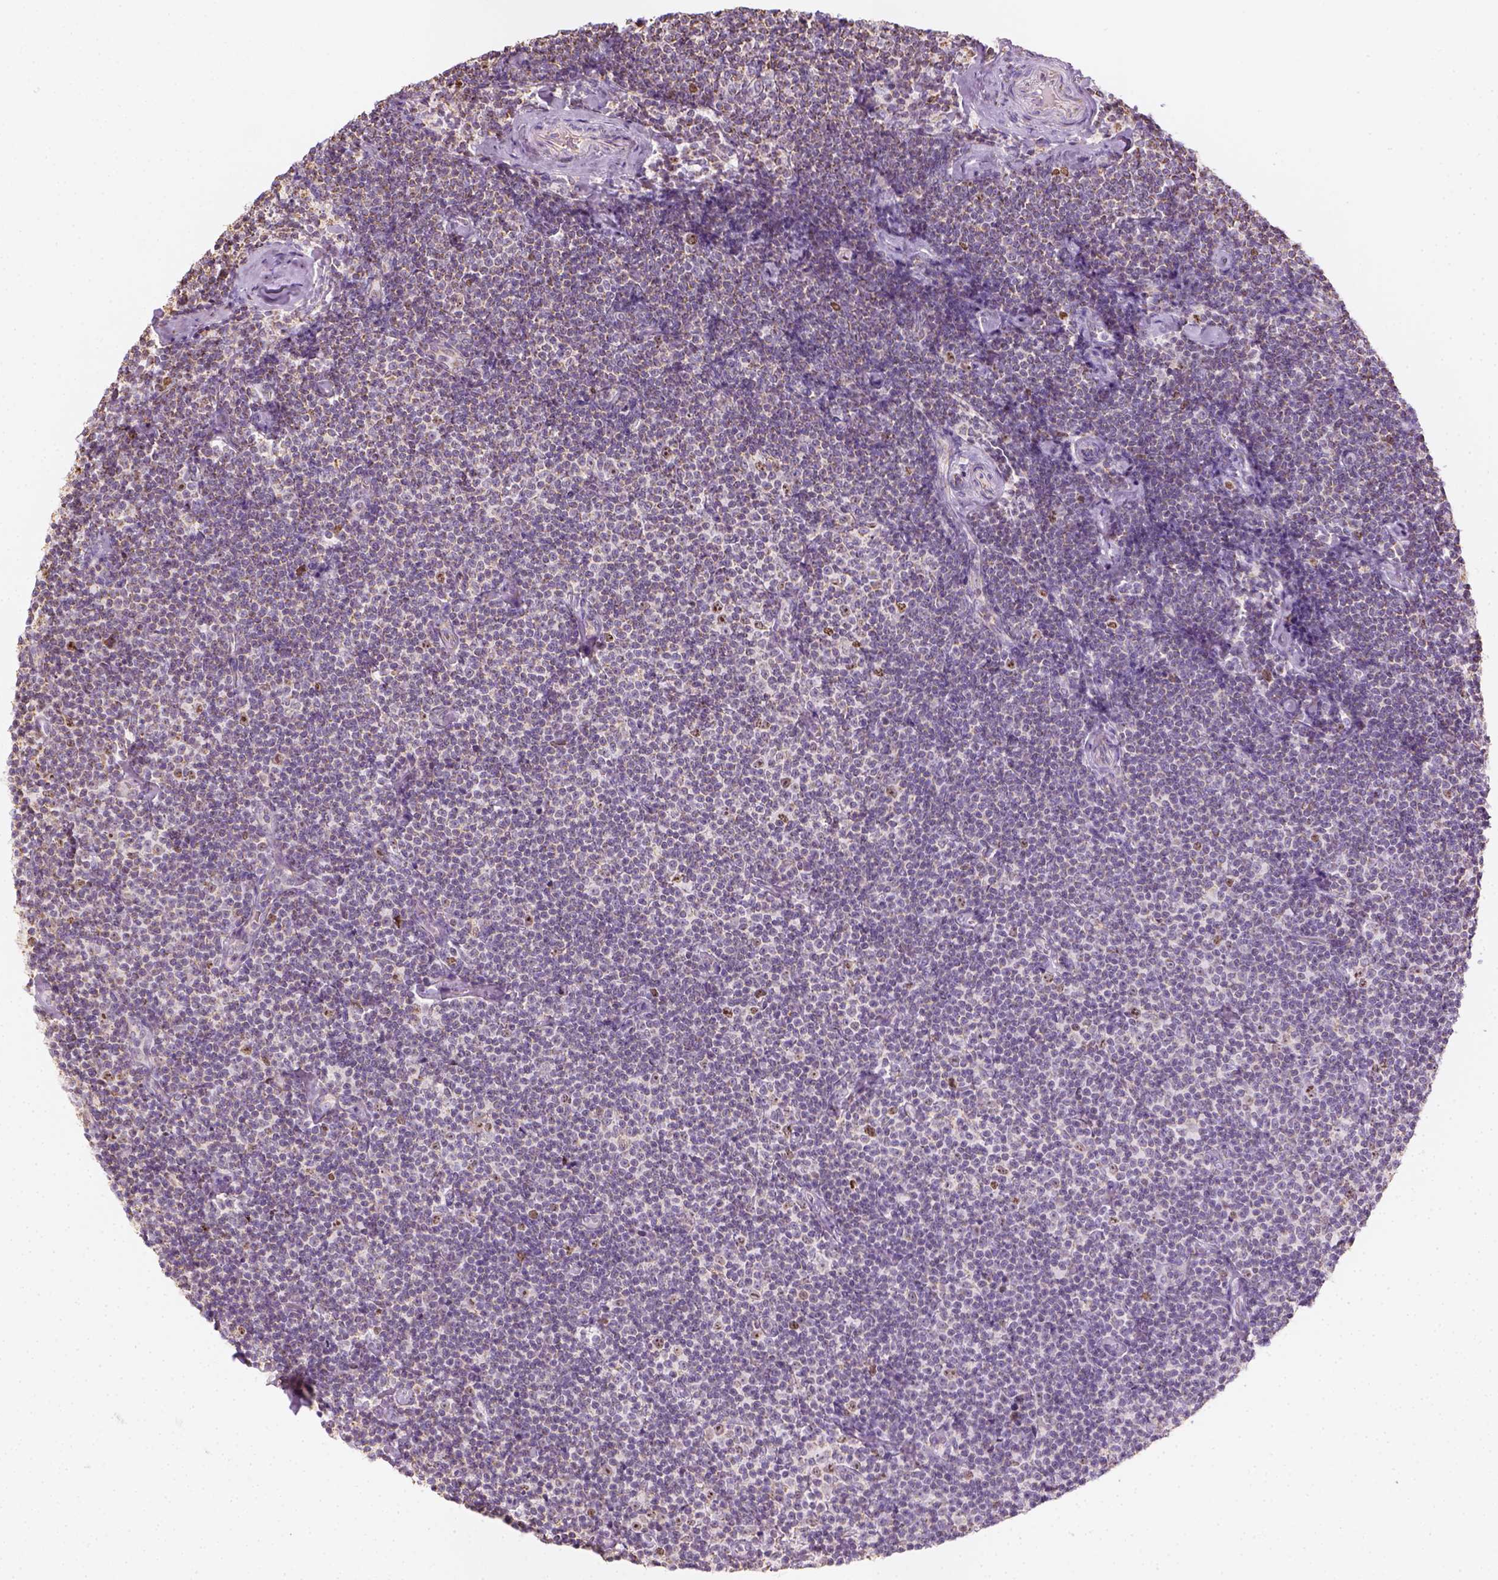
{"staining": {"intensity": "negative", "quantity": "none", "location": "none"}, "tissue": "lymphoma", "cell_type": "Tumor cells", "image_type": "cancer", "snomed": [{"axis": "morphology", "description": "Malignant lymphoma, non-Hodgkin's type, Low grade"}, {"axis": "topography", "description": "Lymph node"}], "caption": "DAB immunohistochemical staining of human low-grade malignant lymphoma, non-Hodgkin's type reveals no significant positivity in tumor cells.", "gene": "LCA5", "patient": {"sex": "male", "age": 81}}